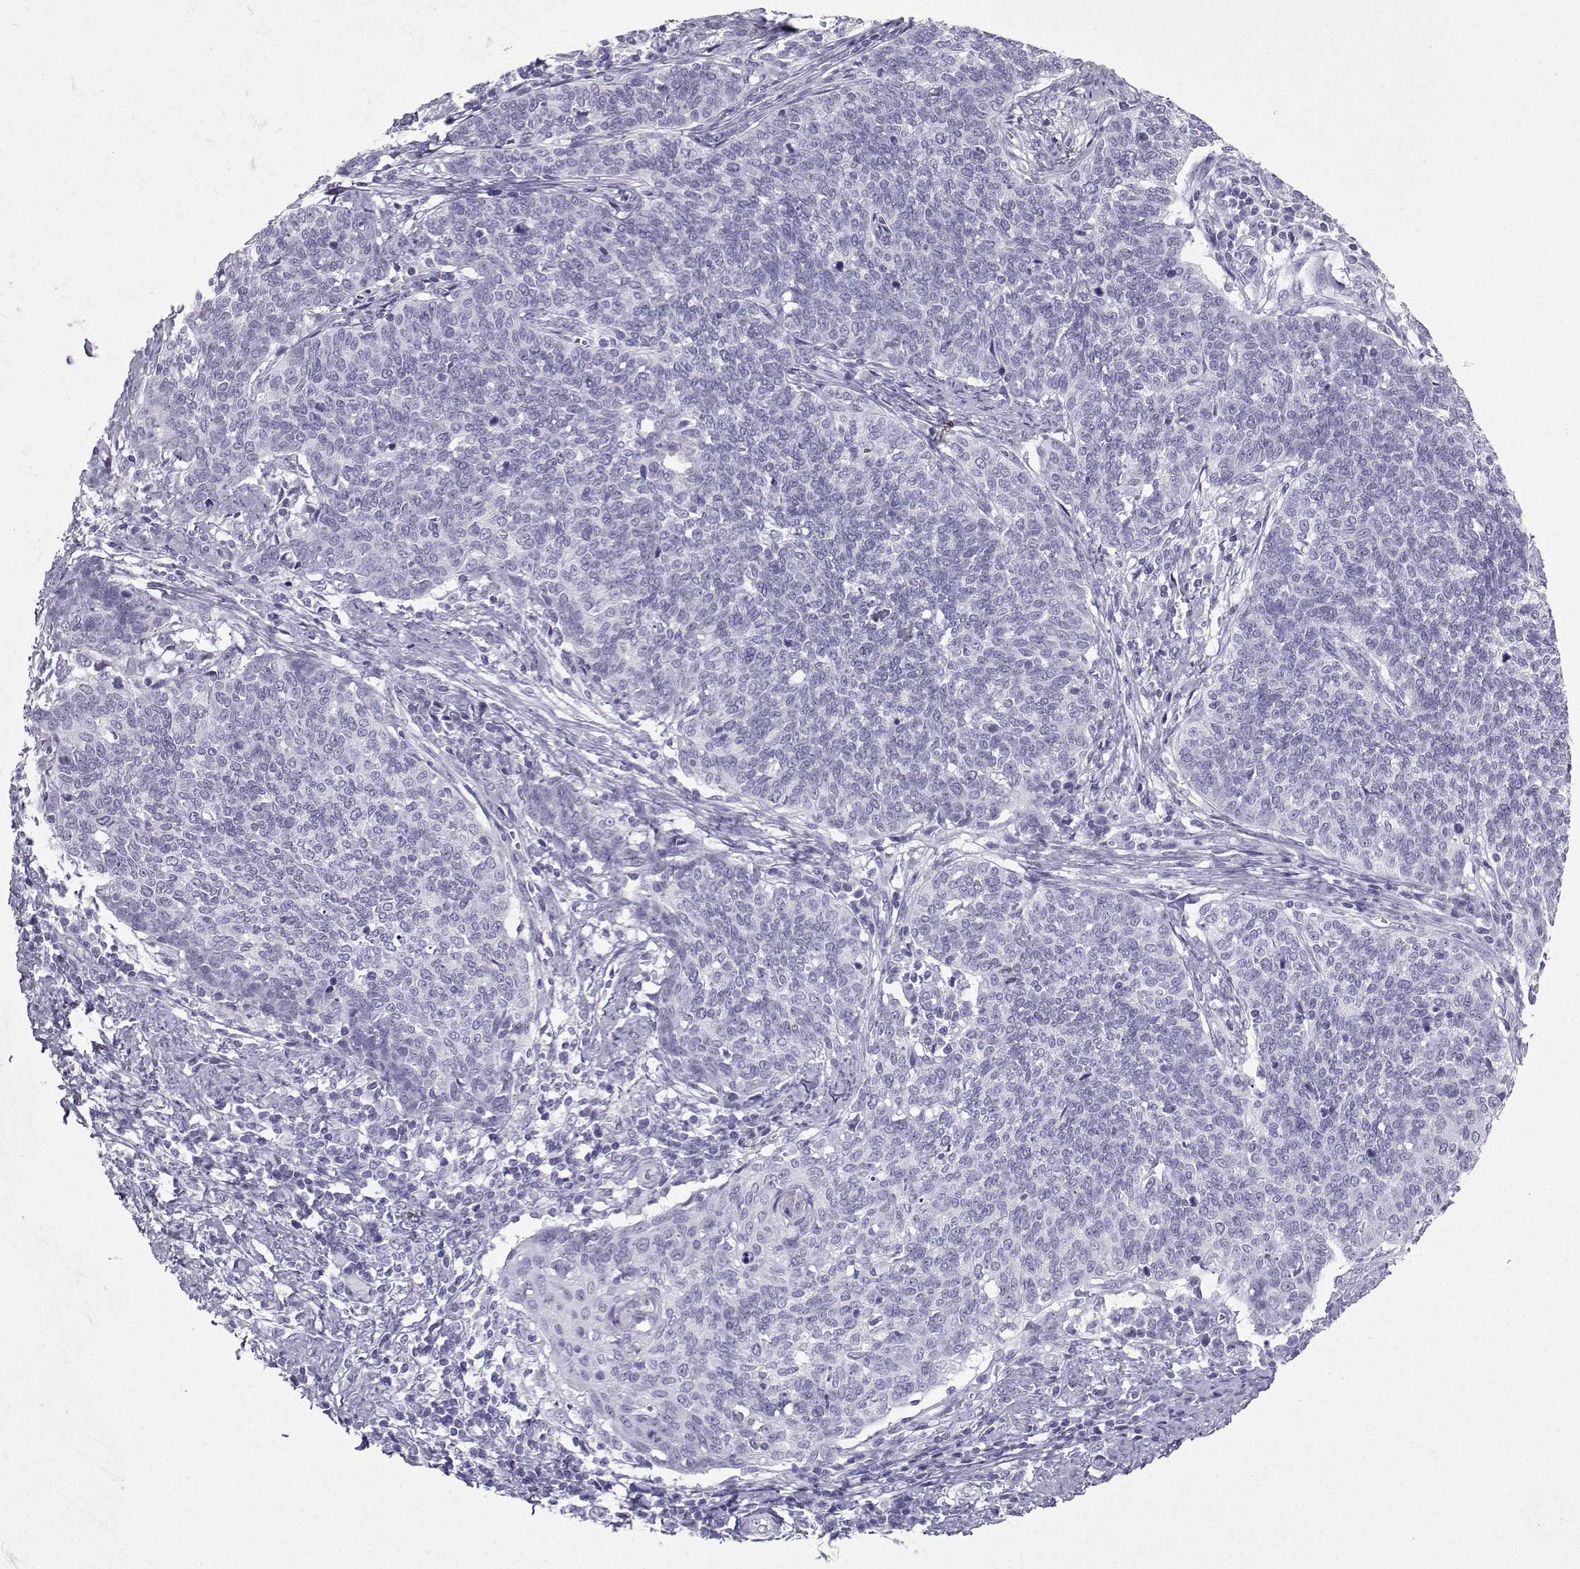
{"staining": {"intensity": "negative", "quantity": "none", "location": "none"}, "tissue": "cervical cancer", "cell_type": "Tumor cells", "image_type": "cancer", "snomed": [{"axis": "morphology", "description": "Squamous cell carcinoma, NOS"}, {"axis": "topography", "description": "Cervix"}], "caption": "This image is of cervical squamous cell carcinoma stained with immunohistochemistry to label a protein in brown with the nuclei are counter-stained blue. There is no expression in tumor cells.", "gene": "IQCD", "patient": {"sex": "female", "age": 39}}